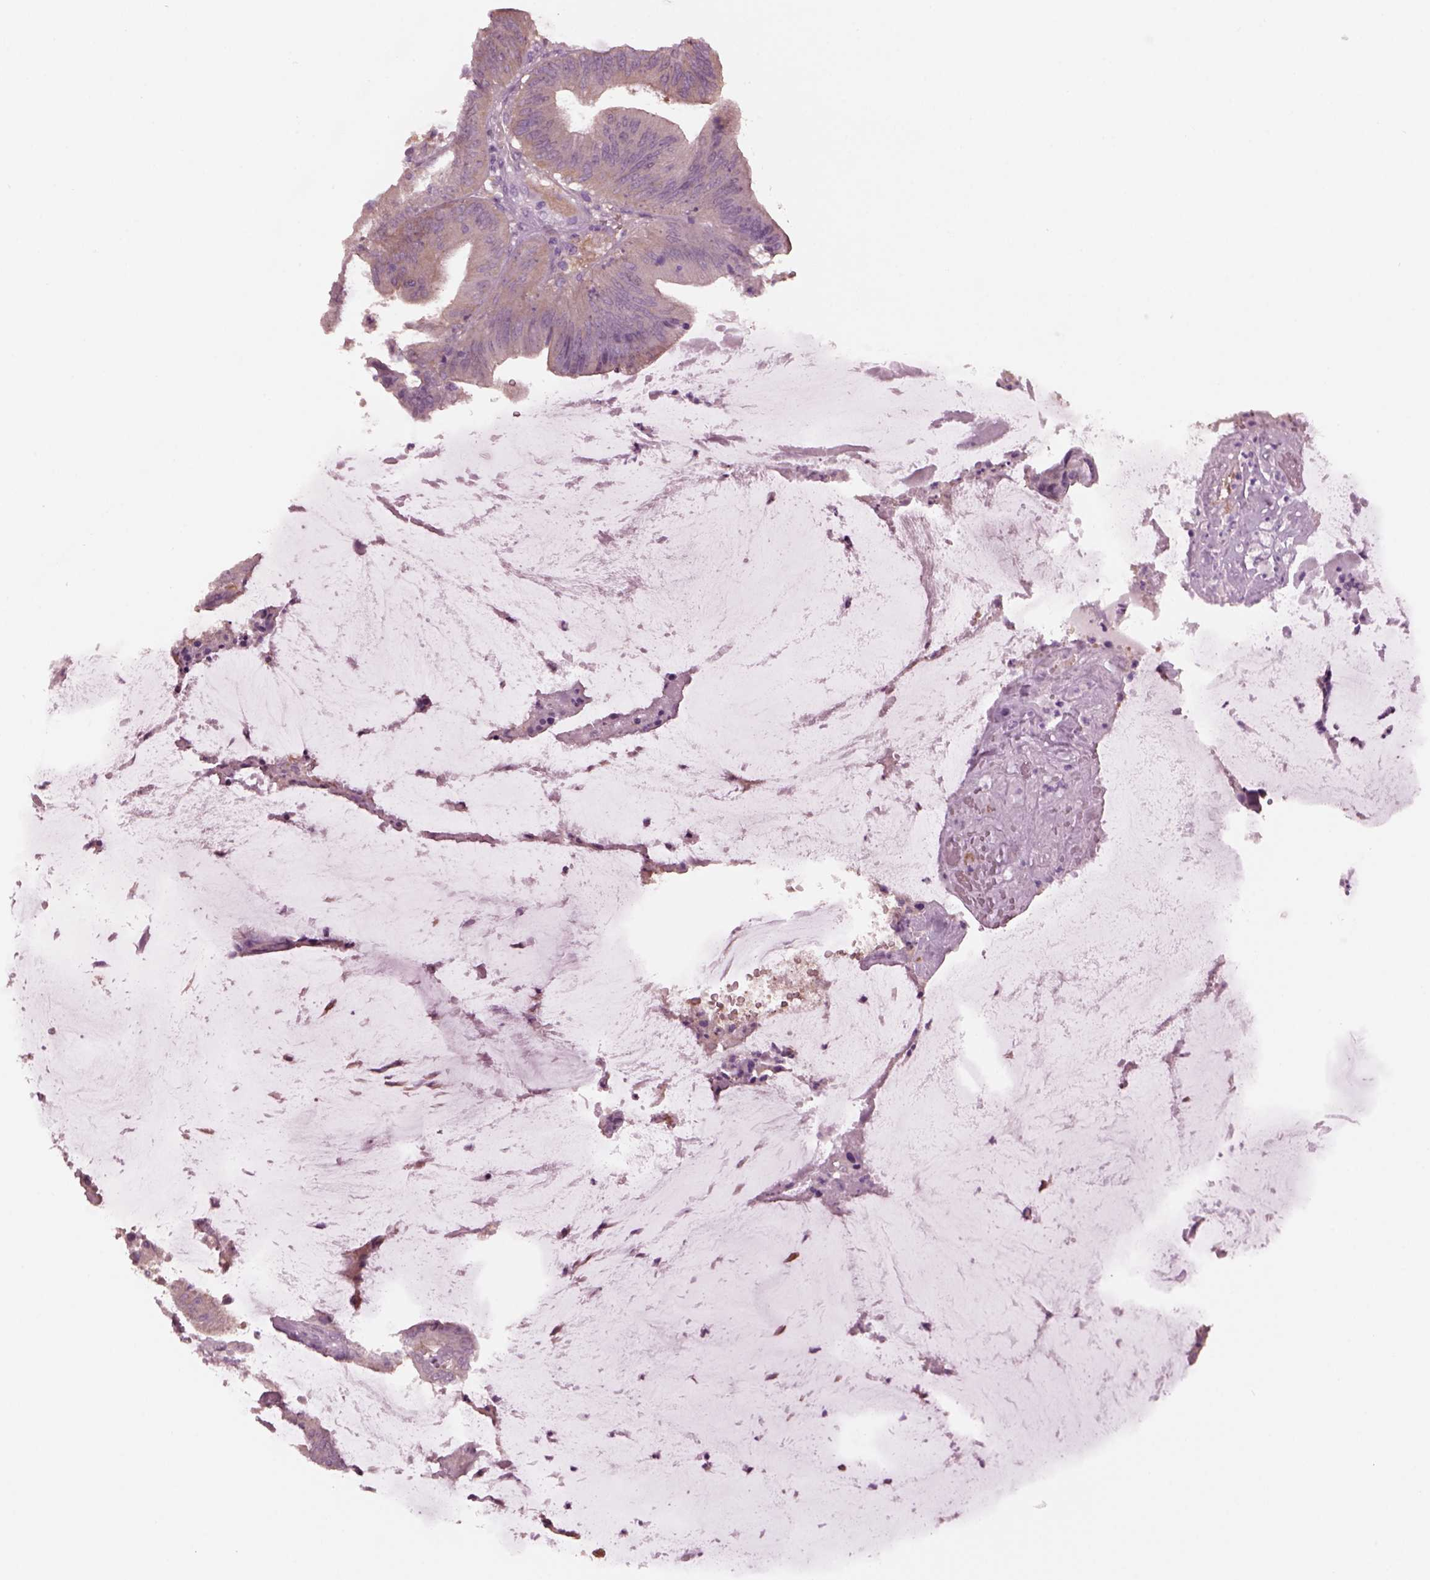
{"staining": {"intensity": "weak", "quantity": ">75%", "location": "cytoplasmic/membranous"}, "tissue": "colorectal cancer", "cell_type": "Tumor cells", "image_type": "cancer", "snomed": [{"axis": "morphology", "description": "Adenocarcinoma, NOS"}, {"axis": "topography", "description": "Colon"}], "caption": "Immunohistochemistry (IHC) image of neoplastic tissue: human colorectal cancer stained using immunohistochemistry (IHC) reveals low levels of weak protein expression localized specifically in the cytoplasmic/membranous of tumor cells, appearing as a cytoplasmic/membranous brown color.", "gene": "SHTN1", "patient": {"sex": "female", "age": 43}}